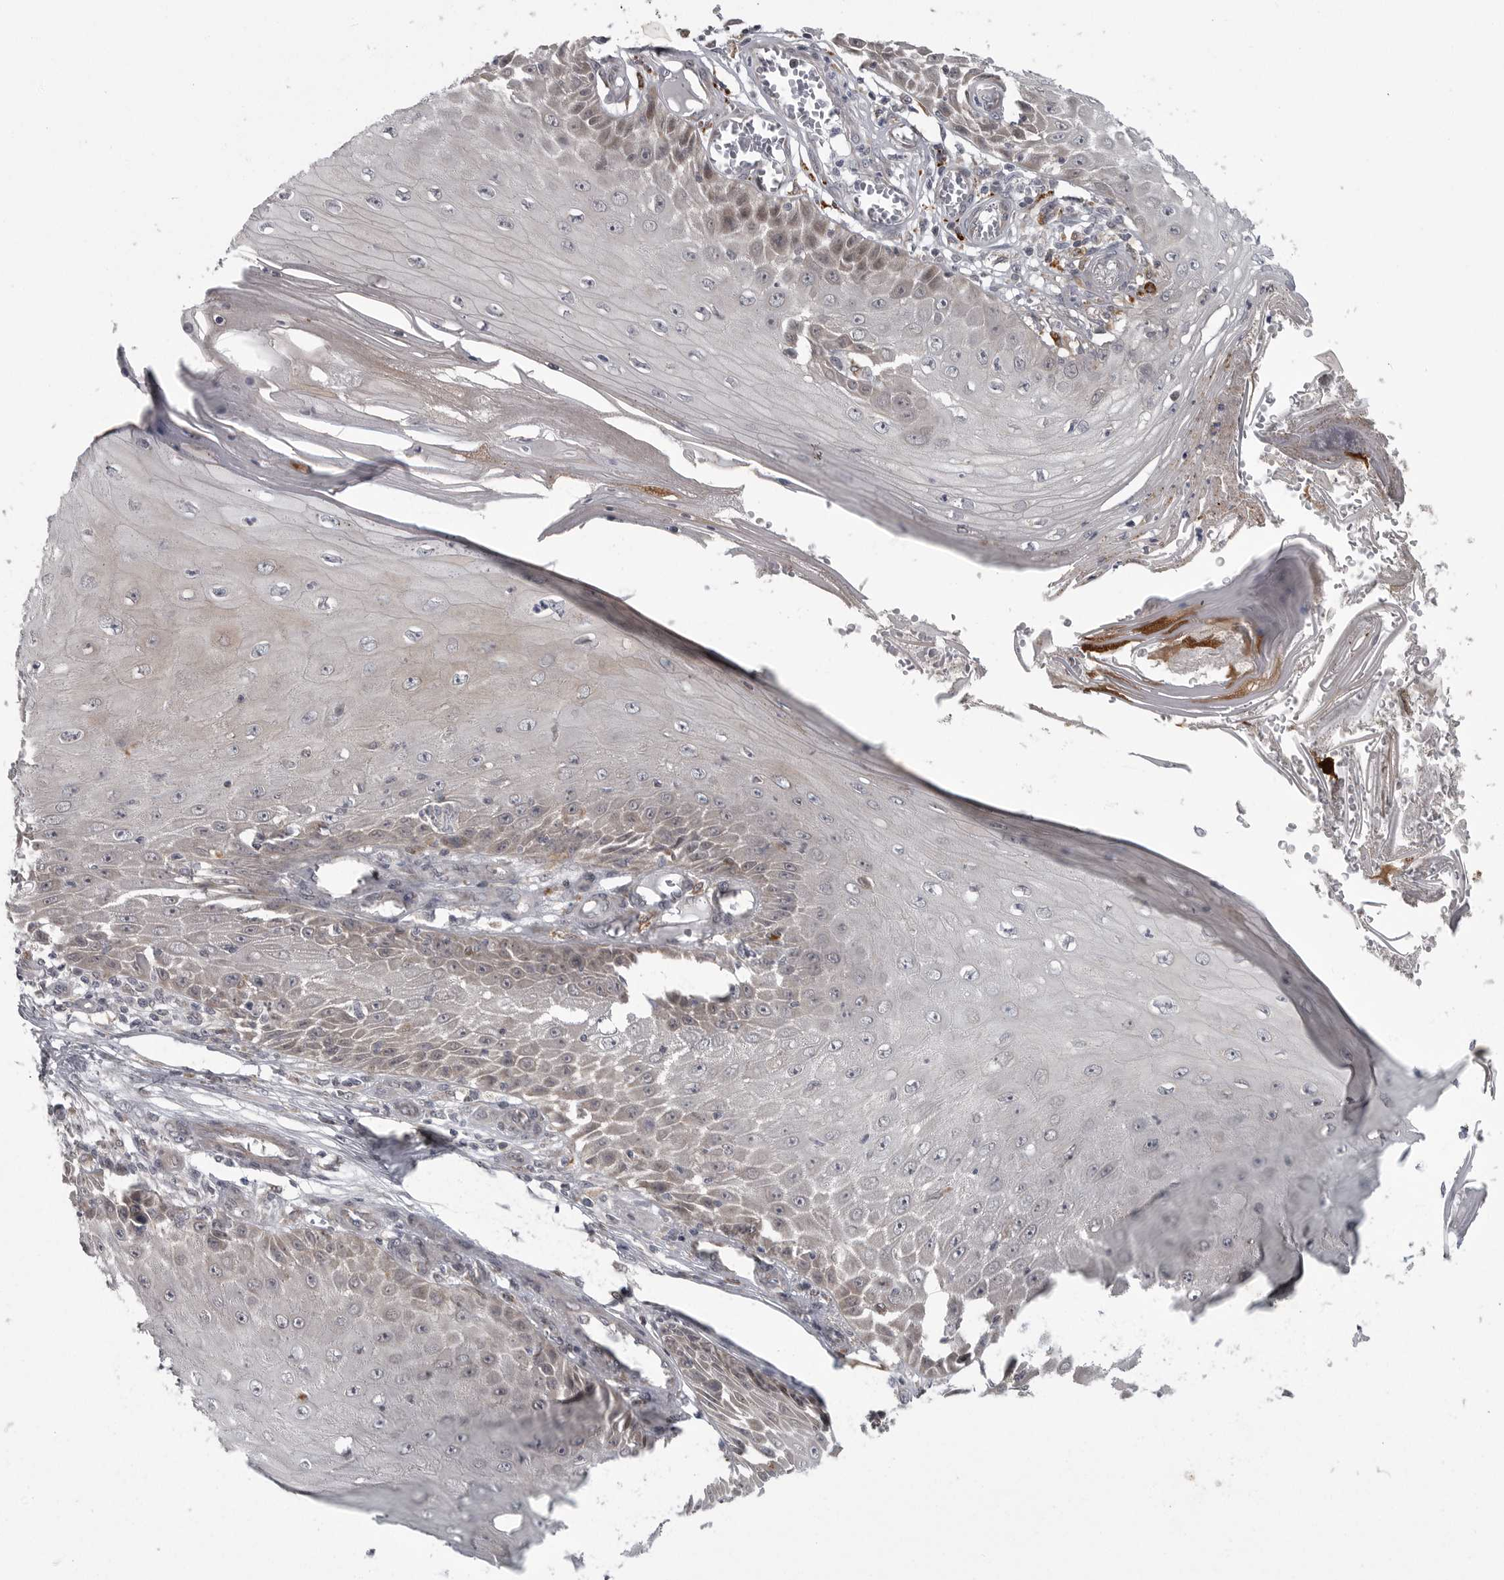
{"staining": {"intensity": "weak", "quantity": "<25%", "location": "cytoplasmic/membranous"}, "tissue": "skin cancer", "cell_type": "Tumor cells", "image_type": "cancer", "snomed": [{"axis": "morphology", "description": "Squamous cell carcinoma, NOS"}, {"axis": "topography", "description": "Skin"}], "caption": "Skin squamous cell carcinoma was stained to show a protein in brown. There is no significant positivity in tumor cells. (DAB IHC with hematoxylin counter stain).", "gene": "PPP1R9A", "patient": {"sex": "female", "age": 73}}